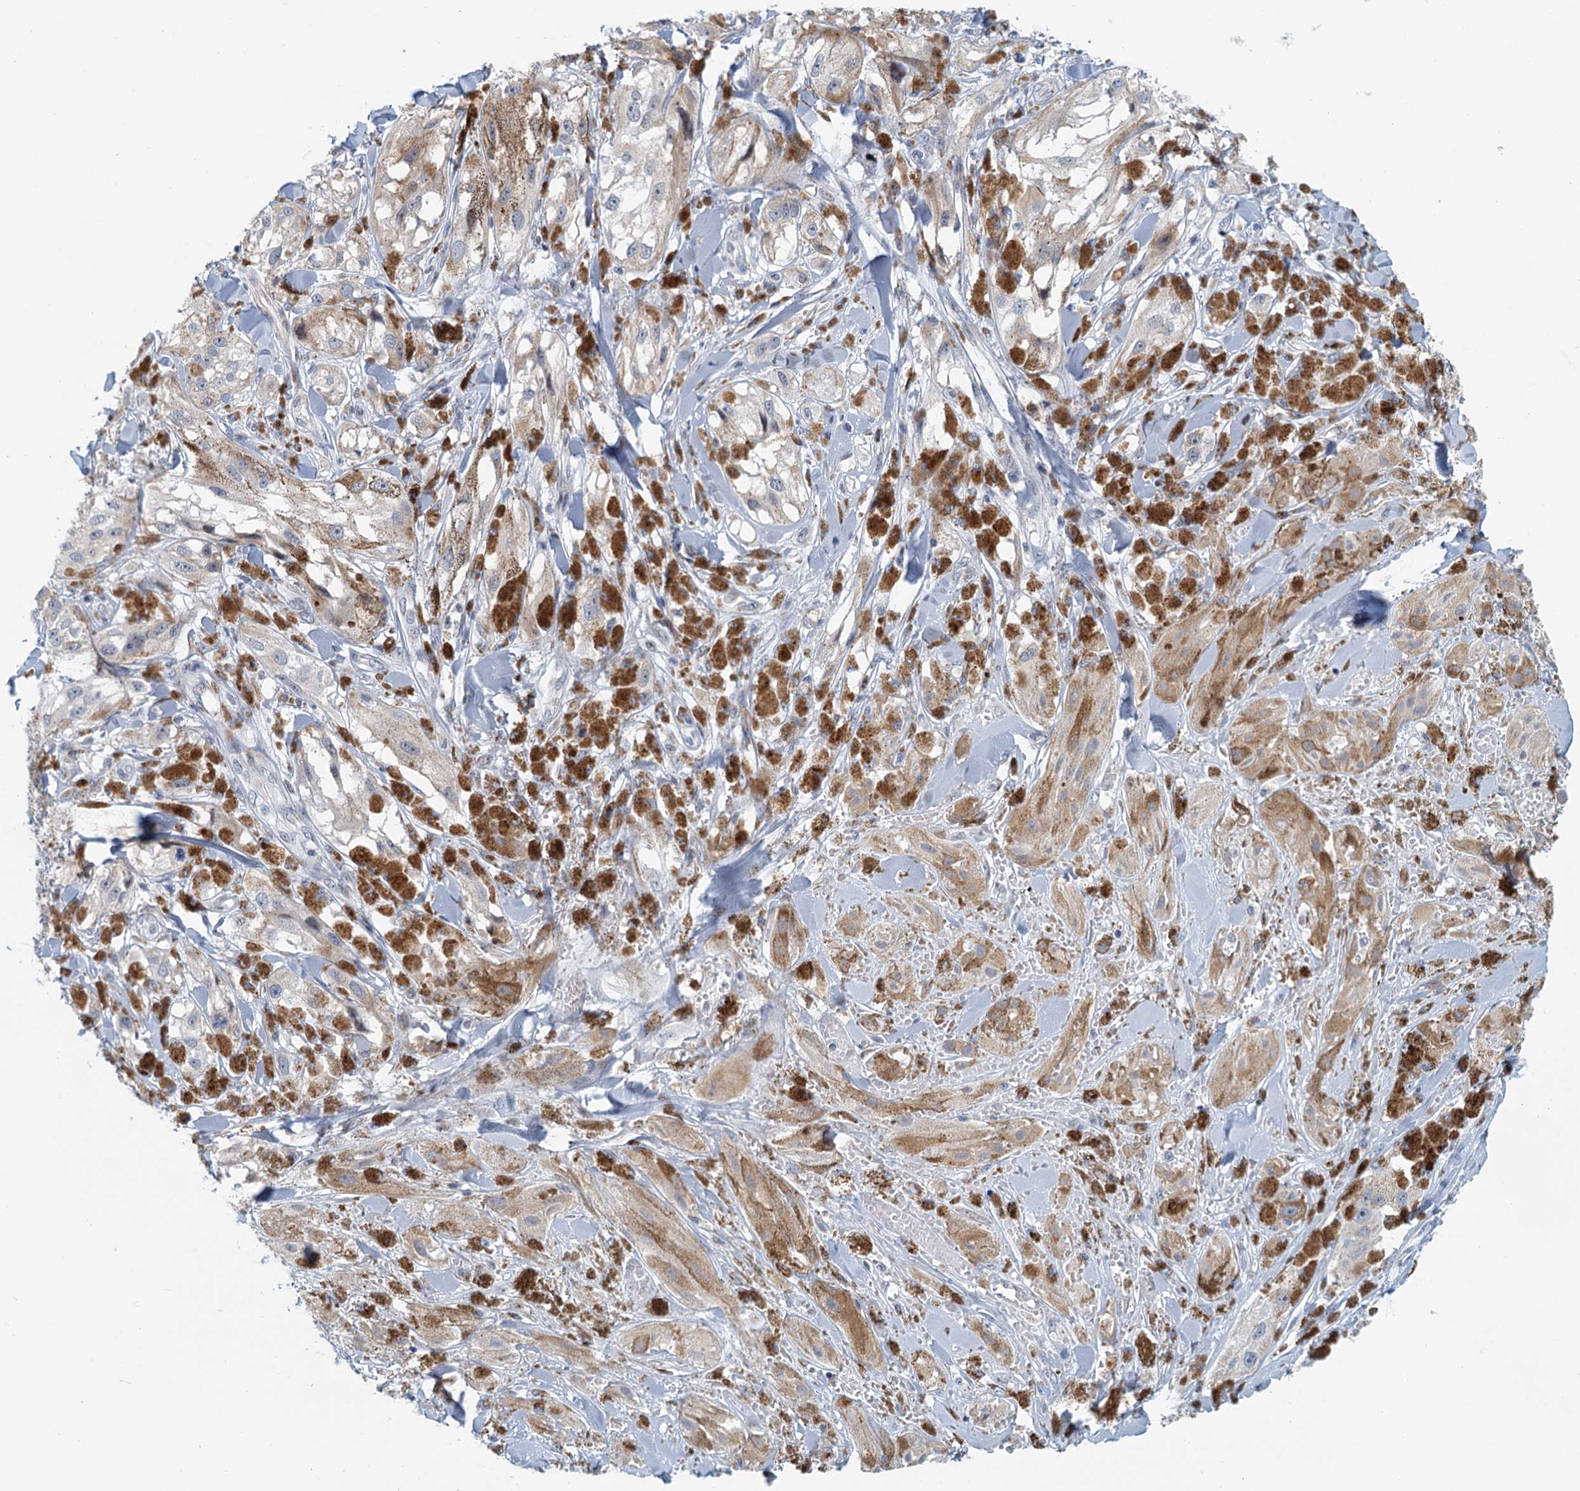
{"staining": {"intensity": "negative", "quantity": "none", "location": "none"}, "tissue": "melanoma", "cell_type": "Tumor cells", "image_type": "cancer", "snomed": [{"axis": "morphology", "description": "Malignant melanoma, NOS"}, {"axis": "topography", "description": "Skin"}], "caption": "Immunohistochemistry photomicrograph of human melanoma stained for a protein (brown), which displays no staining in tumor cells.", "gene": "ZNF527", "patient": {"sex": "male", "age": 88}}